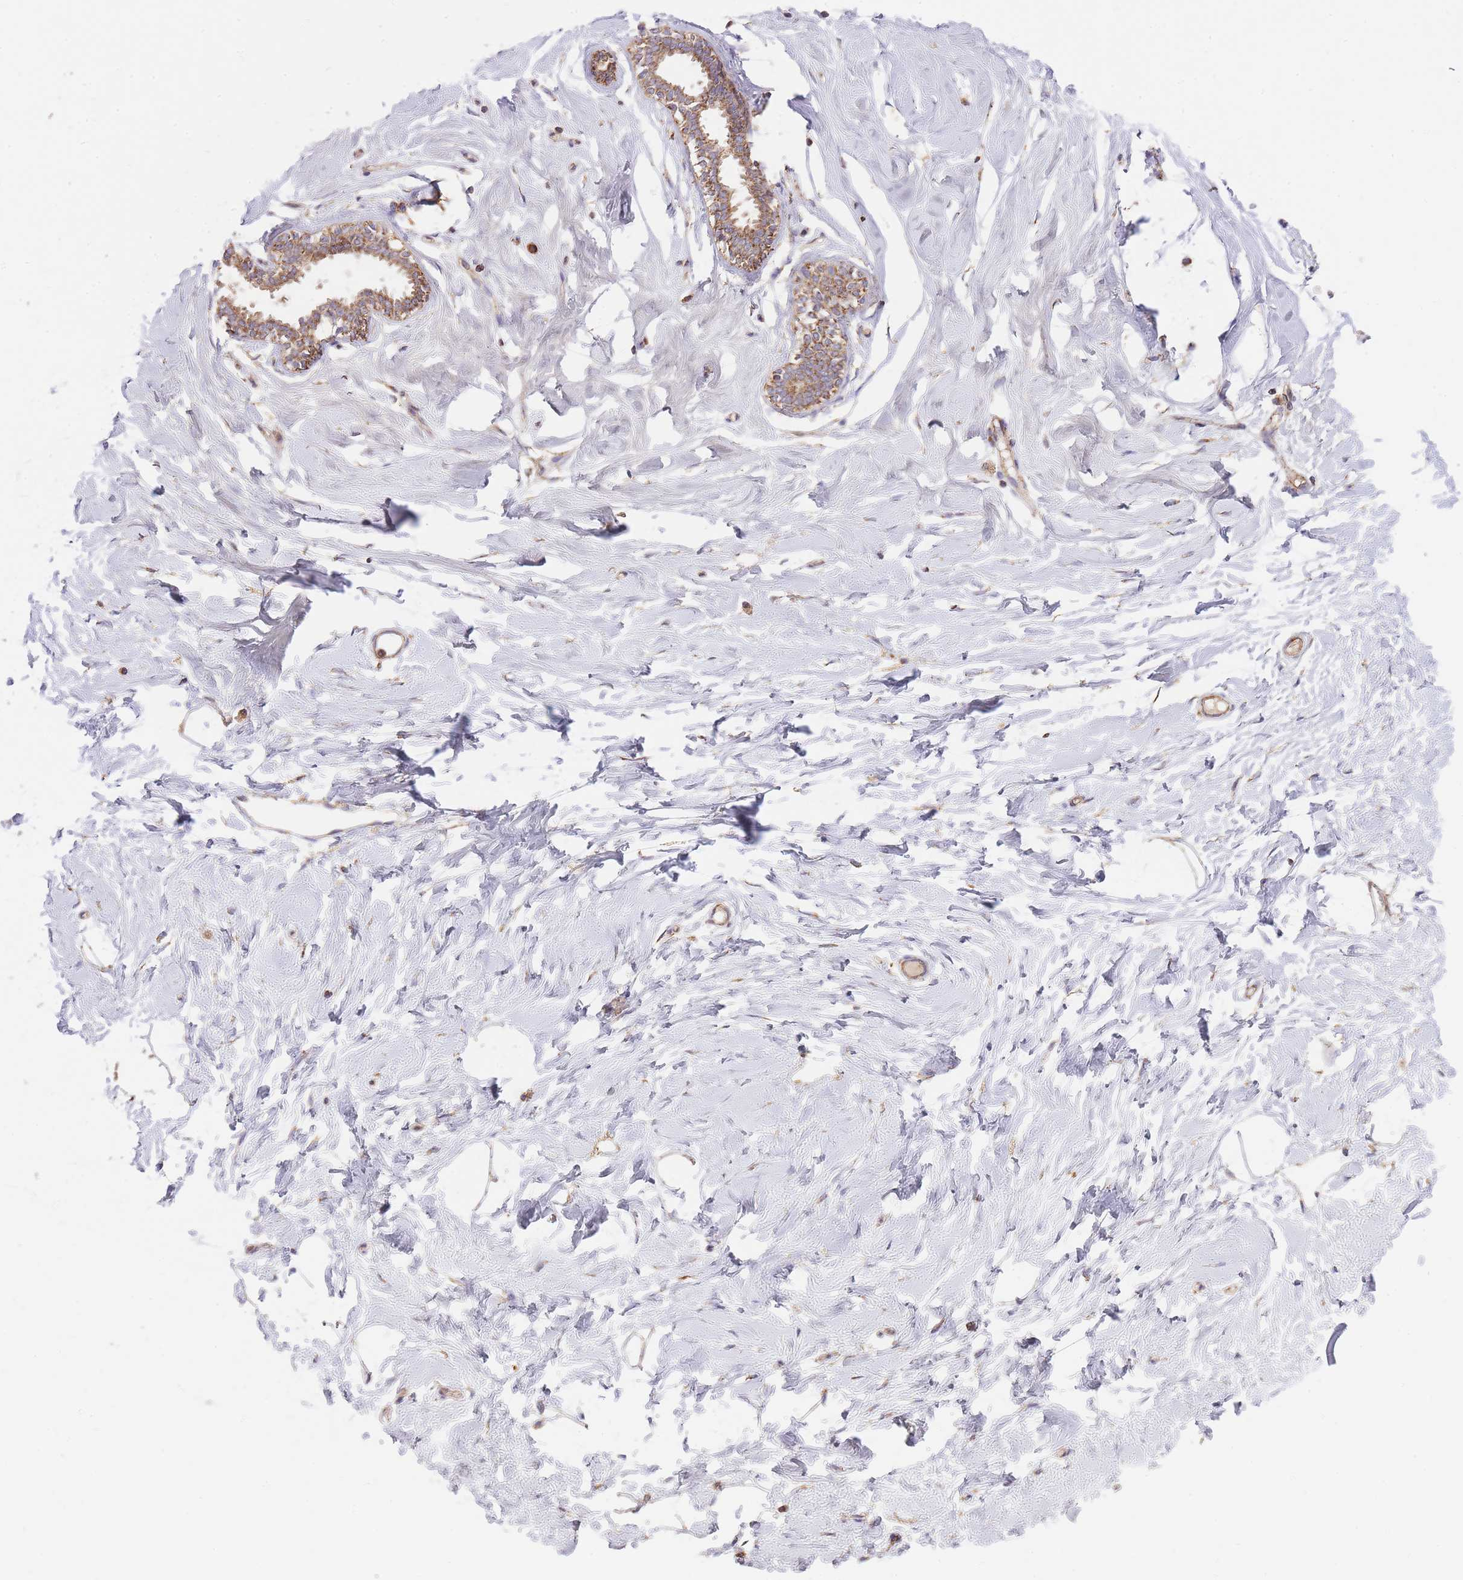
{"staining": {"intensity": "moderate", "quantity": "<25%", "location": "cytoplasmic/membranous"}, "tissue": "breast", "cell_type": "Adipocytes", "image_type": "normal", "snomed": [{"axis": "morphology", "description": "Normal tissue, NOS"}, {"axis": "topography", "description": "Breast"}], "caption": "DAB (3,3'-diaminobenzidine) immunohistochemical staining of unremarkable breast demonstrates moderate cytoplasmic/membranous protein positivity in approximately <25% of adipocytes.", "gene": "PREP", "patient": {"sex": "female", "age": 23}}